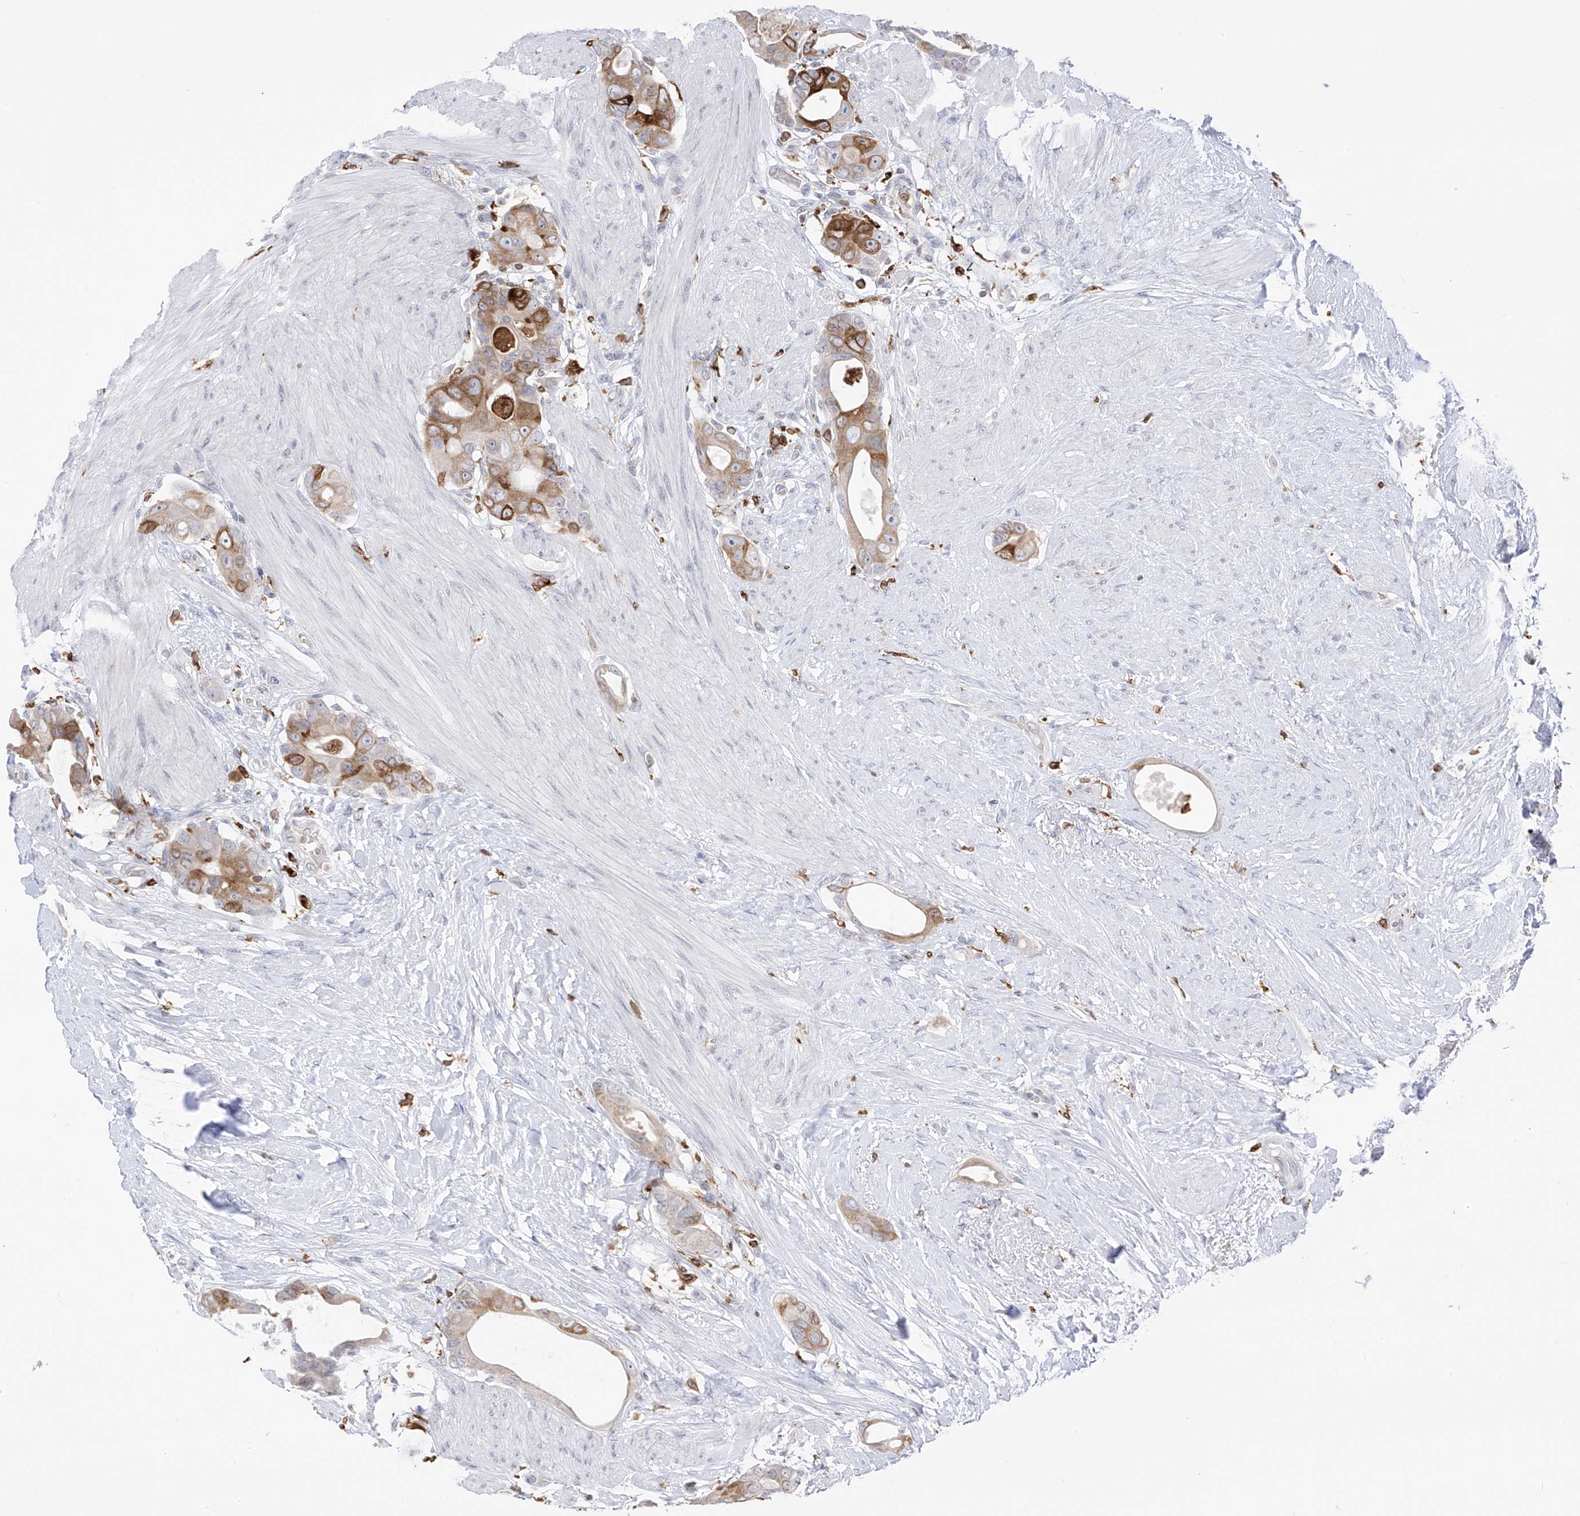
{"staining": {"intensity": "moderate", "quantity": ">75%", "location": "cytoplasmic/membranous"}, "tissue": "colorectal cancer", "cell_type": "Tumor cells", "image_type": "cancer", "snomed": [{"axis": "morphology", "description": "Adenocarcinoma, NOS"}, {"axis": "topography", "description": "Rectum"}], "caption": "Immunohistochemical staining of adenocarcinoma (colorectal) reveals medium levels of moderate cytoplasmic/membranous protein positivity in approximately >75% of tumor cells.", "gene": "TBXAS1", "patient": {"sex": "male", "age": 51}}